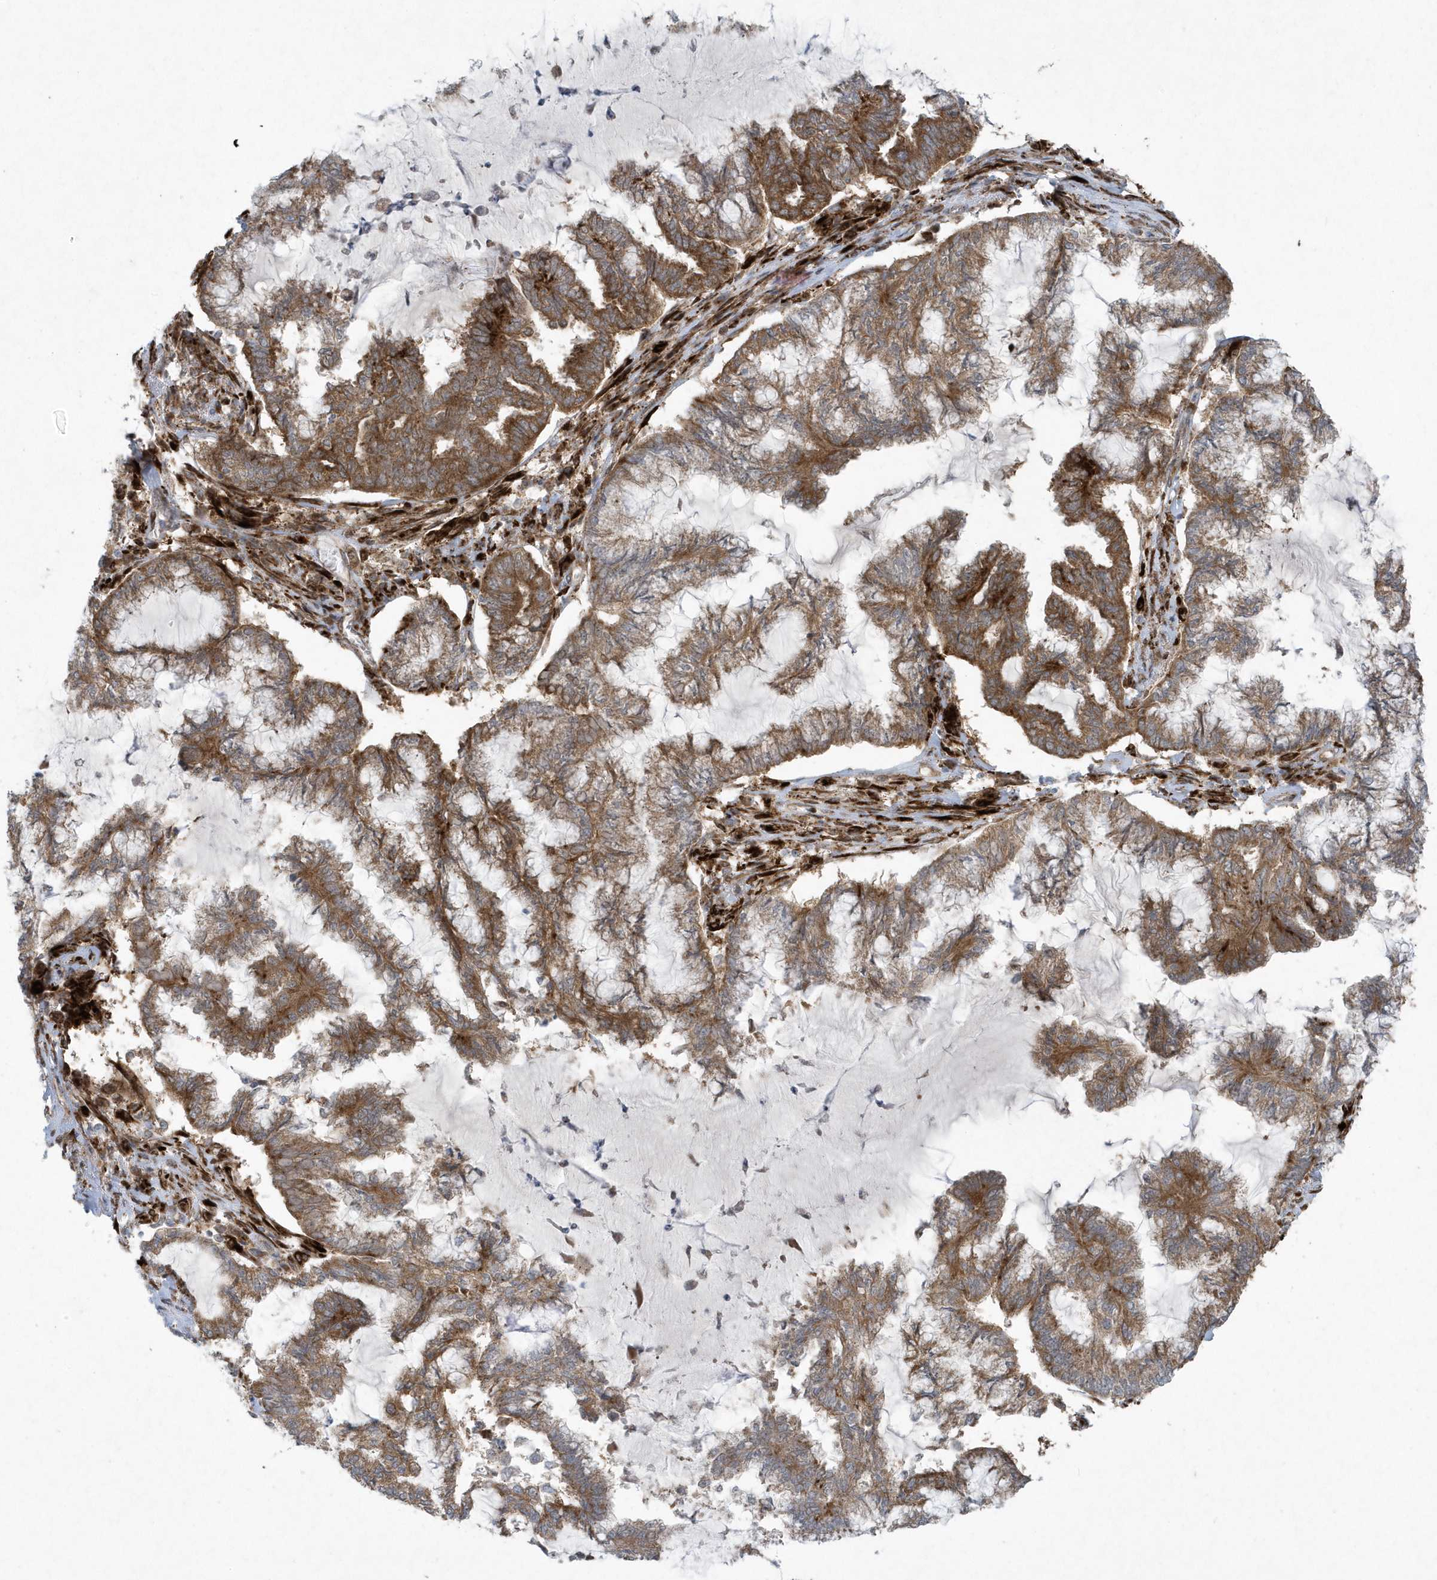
{"staining": {"intensity": "moderate", "quantity": ">75%", "location": "cytoplasmic/membranous"}, "tissue": "endometrial cancer", "cell_type": "Tumor cells", "image_type": "cancer", "snomed": [{"axis": "morphology", "description": "Adenocarcinoma, NOS"}, {"axis": "topography", "description": "Endometrium"}], "caption": "High-power microscopy captured an immunohistochemistry photomicrograph of adenocarcinoma (endometrial), revealing moderate cytoplasmic/membranous staining in approximately >75% of tumor cells. The protein of interest is shown in brown color, while the nuclei are stained blue.", "gene": "FAM98A", "patient": {"sex": "female", "age": 86}}